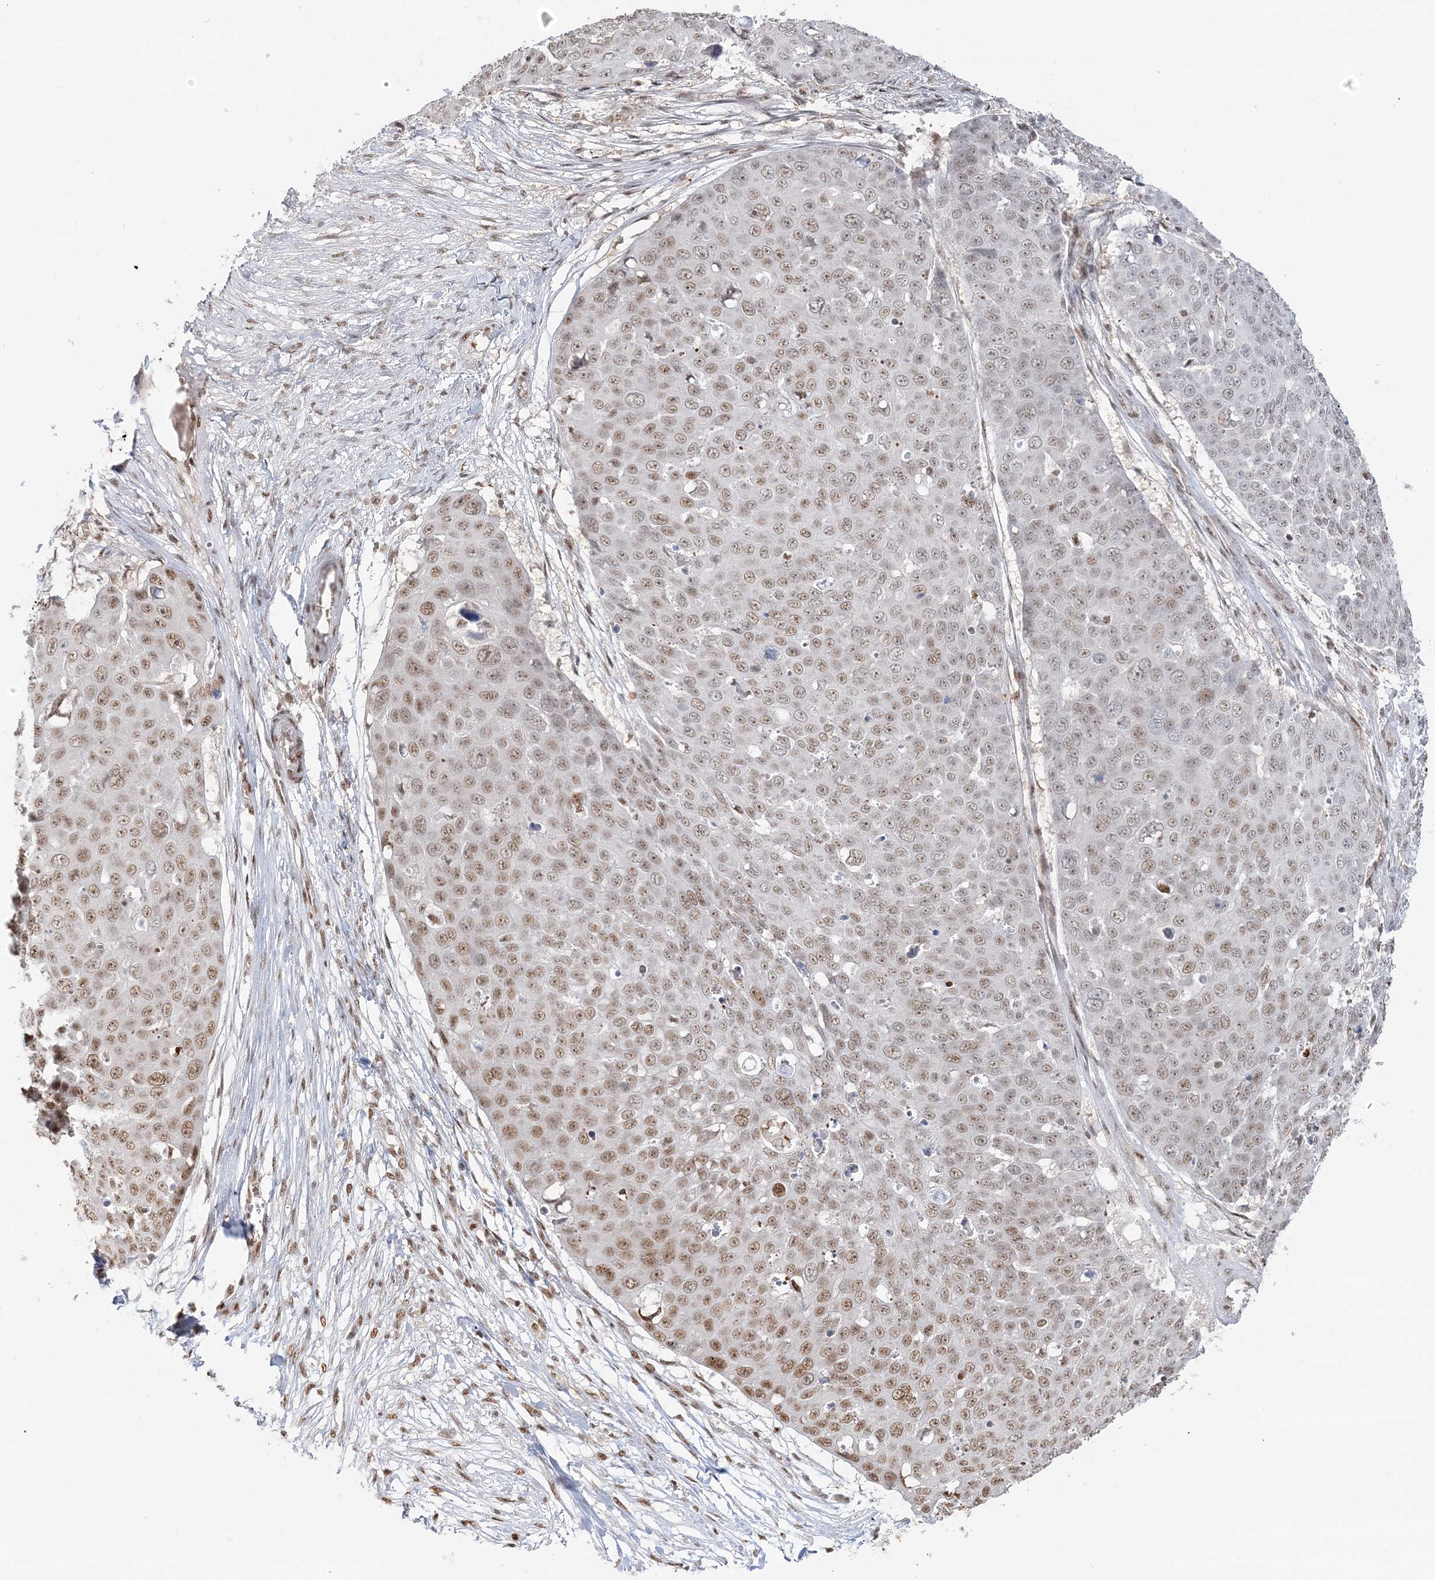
{"staining": {"intensity": "moderate", "quantity": ">75%", "location": "nuclear"}, "tissue": "skin cancer", "cell_type": "Tumor cells", "image_type": "cancer", "snomed": [{"axis": "morphology", "description": "Squamous cell carcinoma, NOS"}, {"axis": "topography", "description": "Skin"}], "caption": "A micrograph of squamous cell carcinoma (skin) stained for a protein shows moderate nuclear brown staining in tumor cells.", "gene": "SUMO2", "patient": {"sex": "male", "age": 71}}